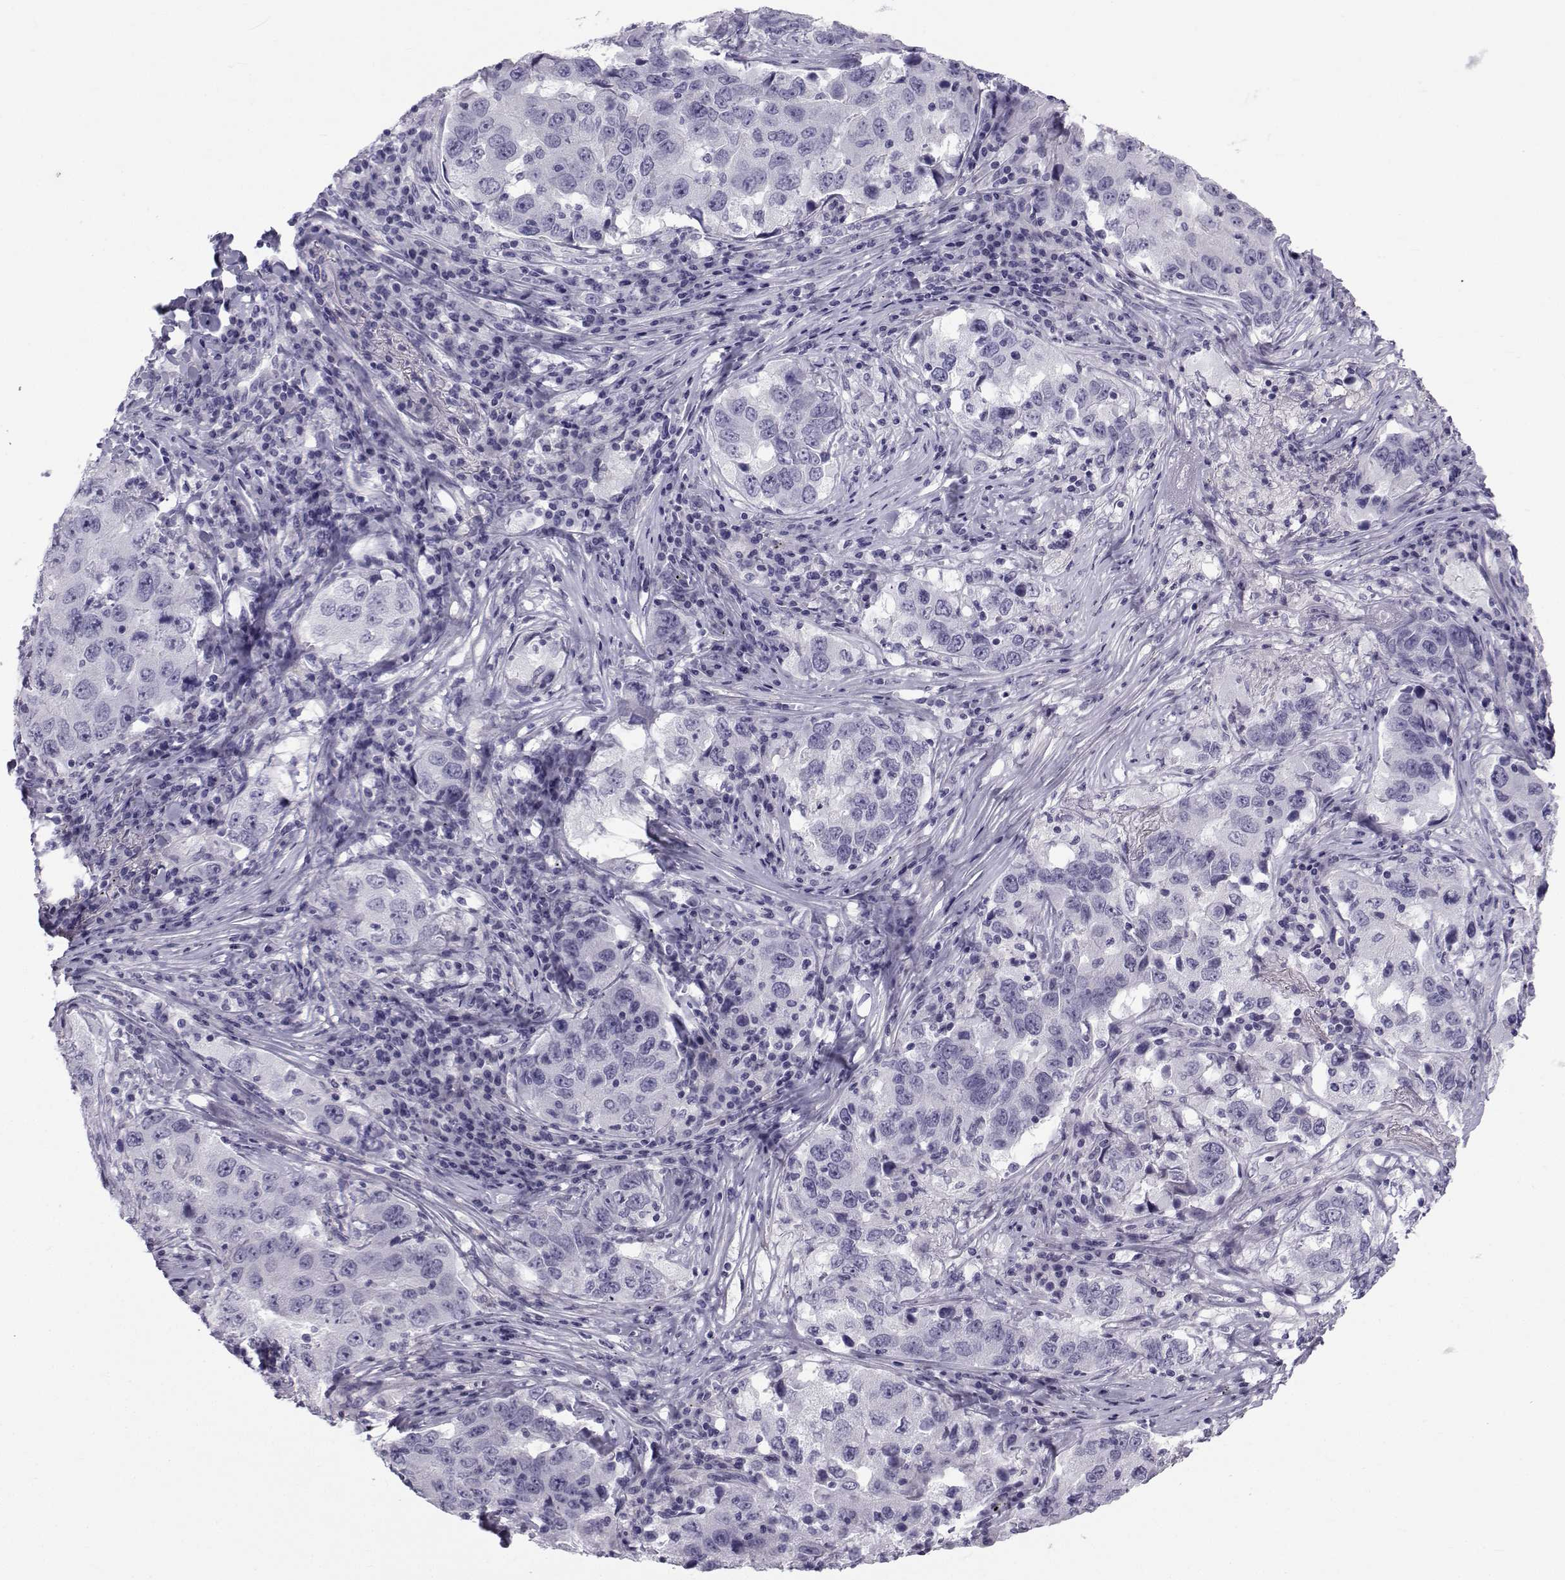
{"staining": {"intensity": "negative", "quantity": "none", "location": "none"}, "tissue": "lung cancer", "cell_type": "Tumor cells", "image_type": "cancer", "snomed": [{"axis": "morphology", "description": "Adenocarcinoma, NOS"}, {"axis": "topography", "description": "Lung"}], "caption": "This micrograph is of adenocarcinoma (lung) stained with immunohistochemistry to label a protein in brown with the nuclei are counter-stained blue. There is no expression in tumor cells.", "gene": "SPANXD", "patient": {"sex": "male", "age": 73}}